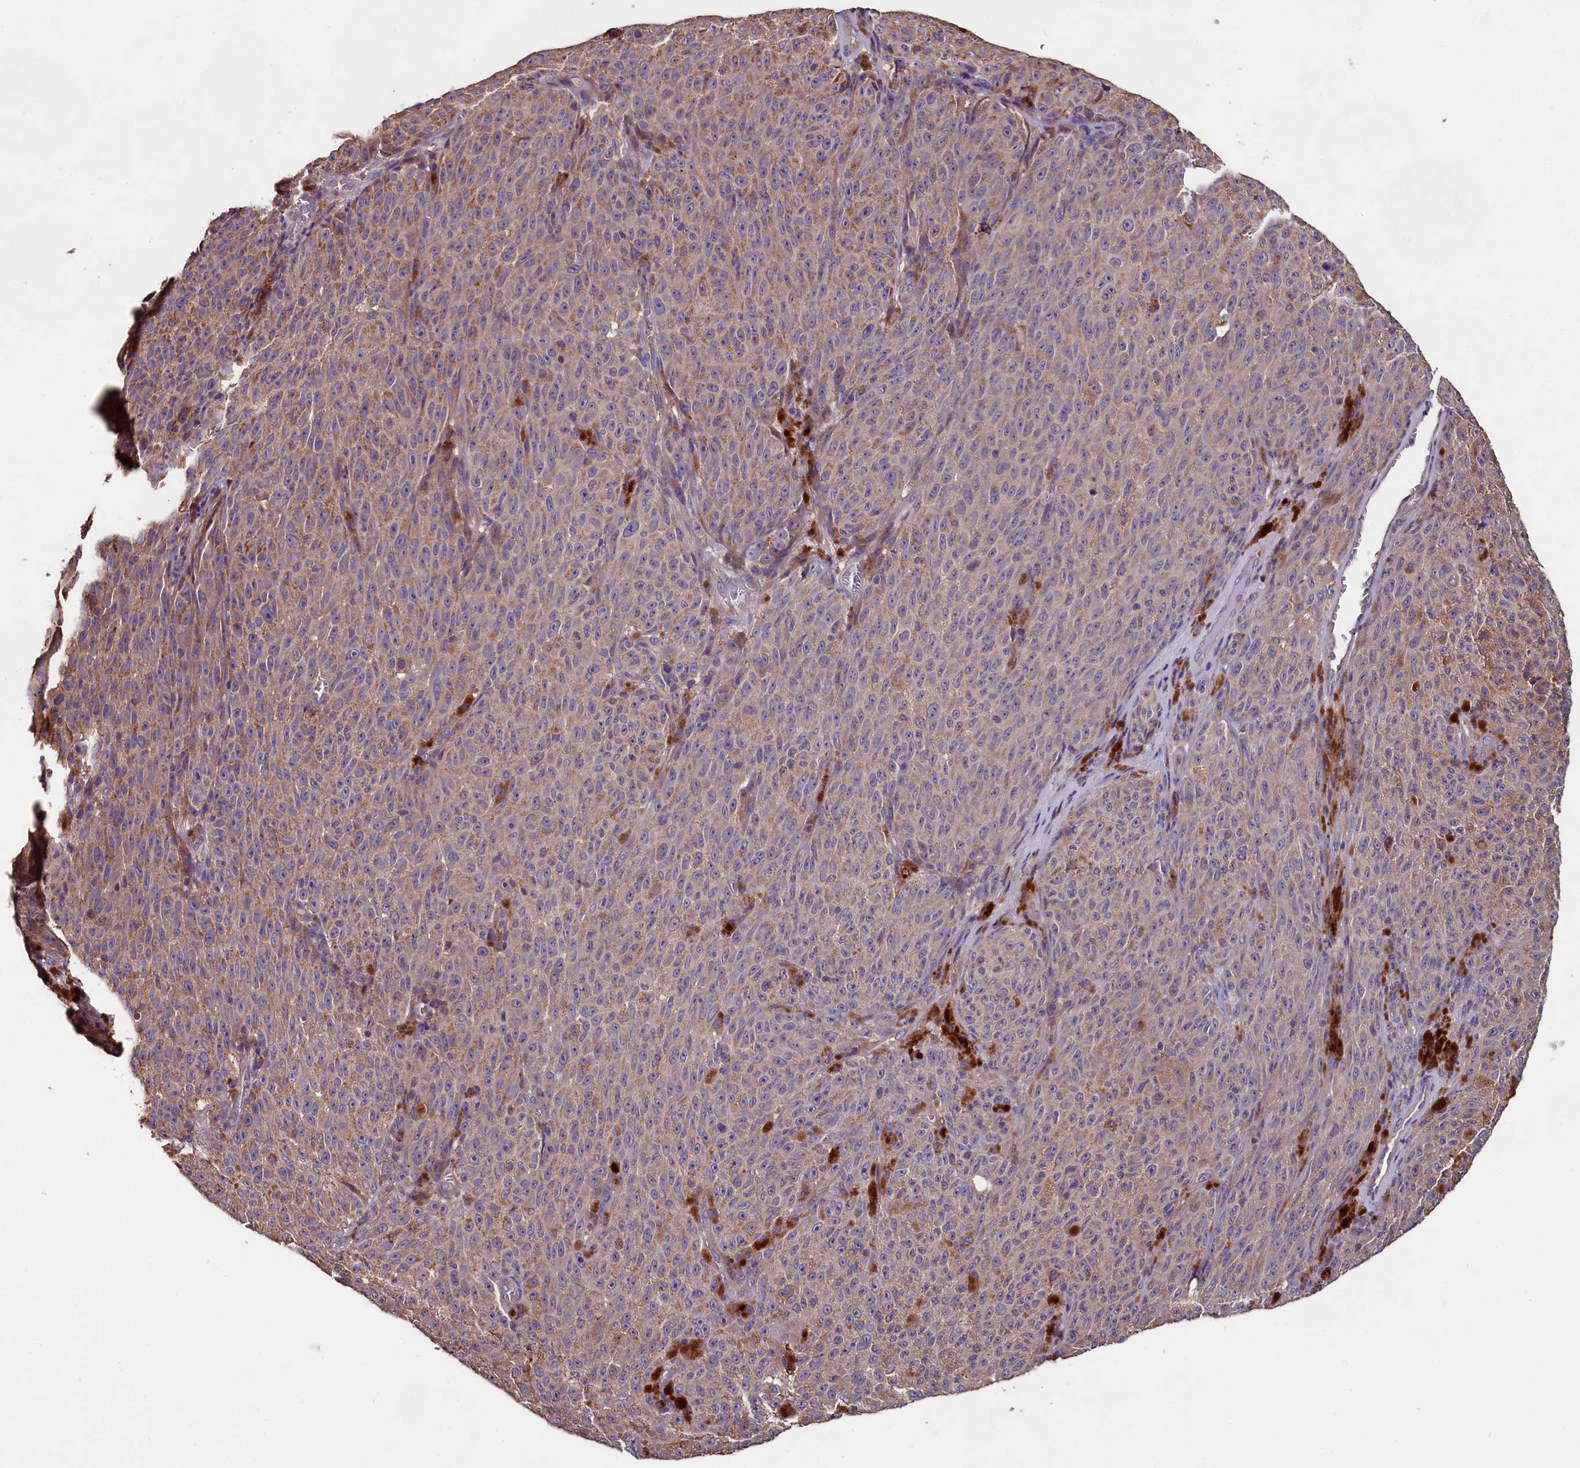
{"staining": {"intensity": "moderate", "quantity": "<25%", "location": "cytoplasmic/membranous"}, "tissue": "melanoma", "cell_type": "Tumor cells", "image_type": "cancer", "snomed": [{"axis": "morphology", "description": "Malignant melanoma, NOS"}, {"axis": "topography", "description": "Skin"}], "caption": "DAB (3,3'-diaminobenzidine) immunohistochemical staining of human malignant melanoma shows moderate cytoplasmic/membranous protein expression in approximately <25% of tumor cells.", "gene": "ENKD1", "patient": {"sex": "female", "age": 82}}